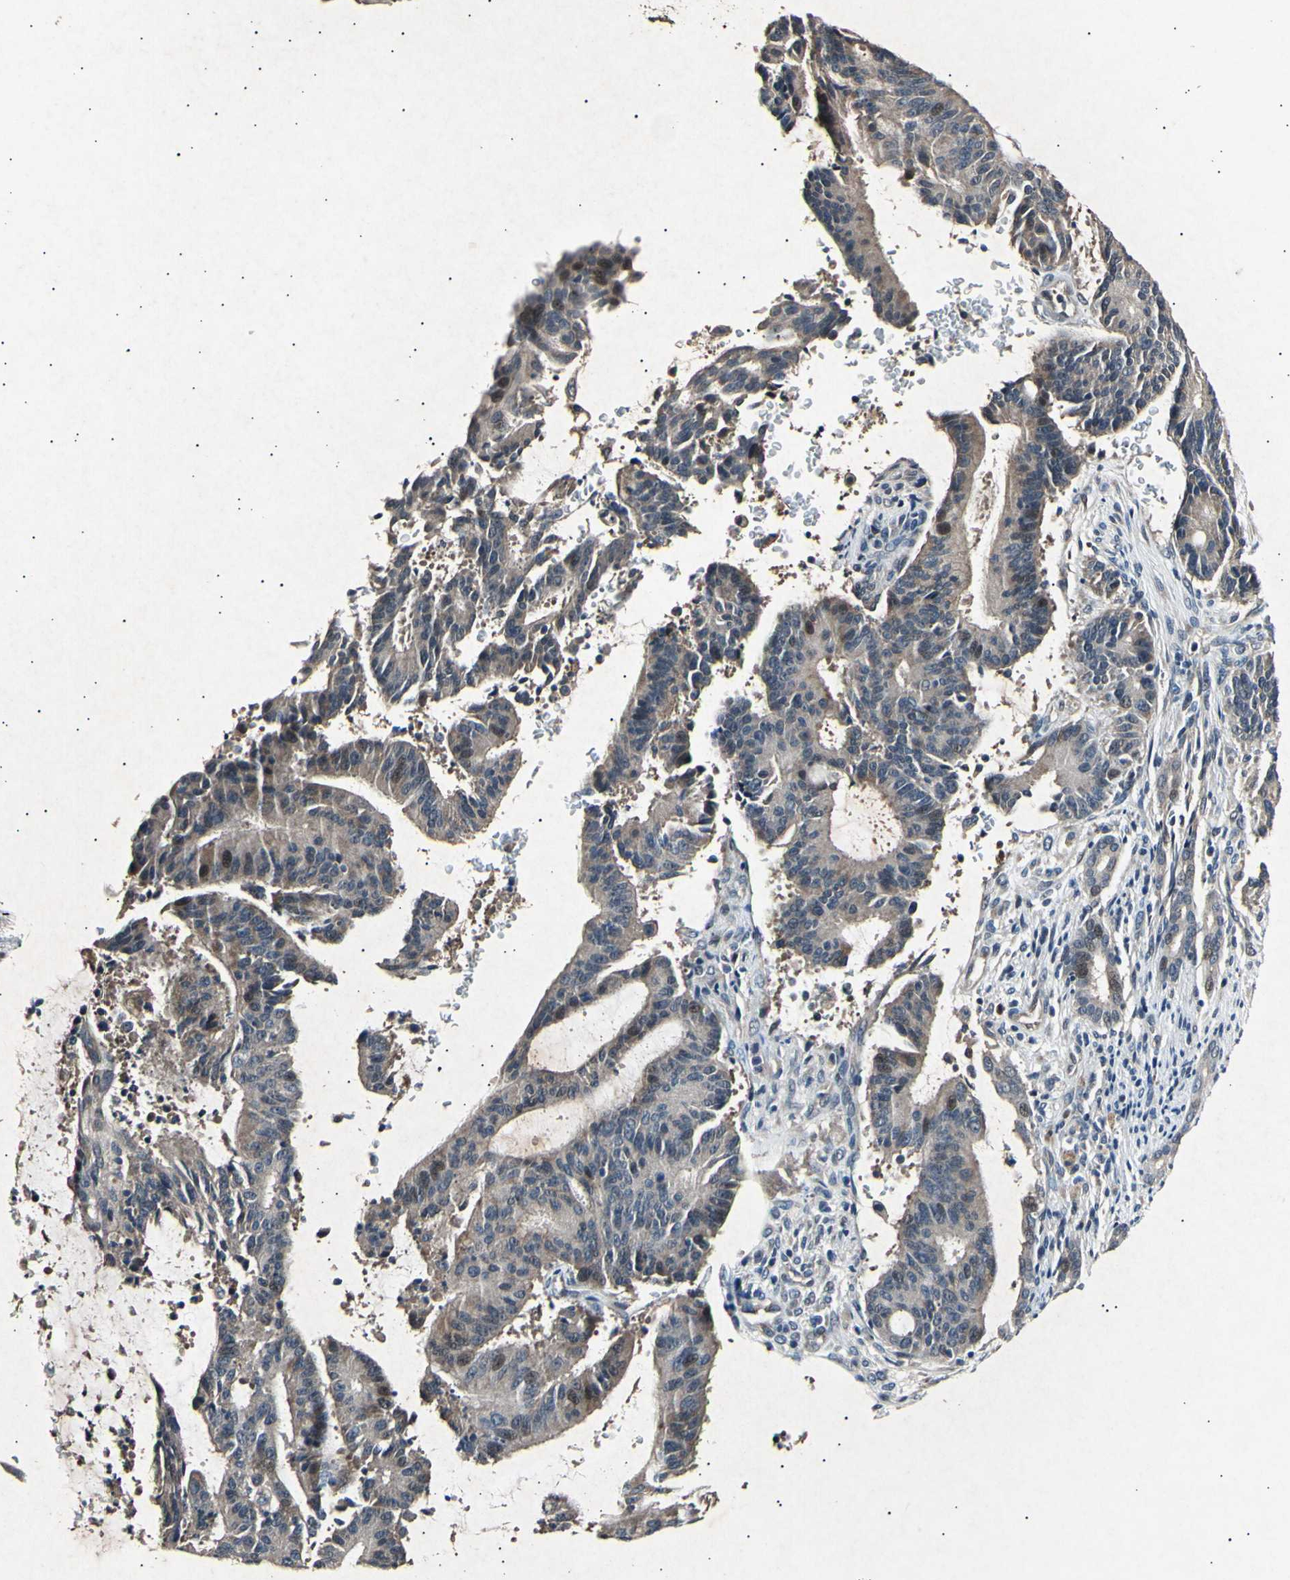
{"staining": {"intensity": "weak", "quantity": ">75%", "location": "cytoplasmic/membranous"}, "tissue": "liver cancer", "cell_type": "Tumor cells", "image_type": "cancer", "snomed": [{"axis": "morphology", "description": "Cholangiocarcinoma"}, {"axis": "topography", "description": "Liver"}], "caption": "Cholangiocarcinoma (liver) stained with a brown dye demonstrates weak cytoplasmic/membranous positive expression in about >75% of tumor cells.", "gene": "ADCY3", "patient": {"sex": "female", "age": 73}}